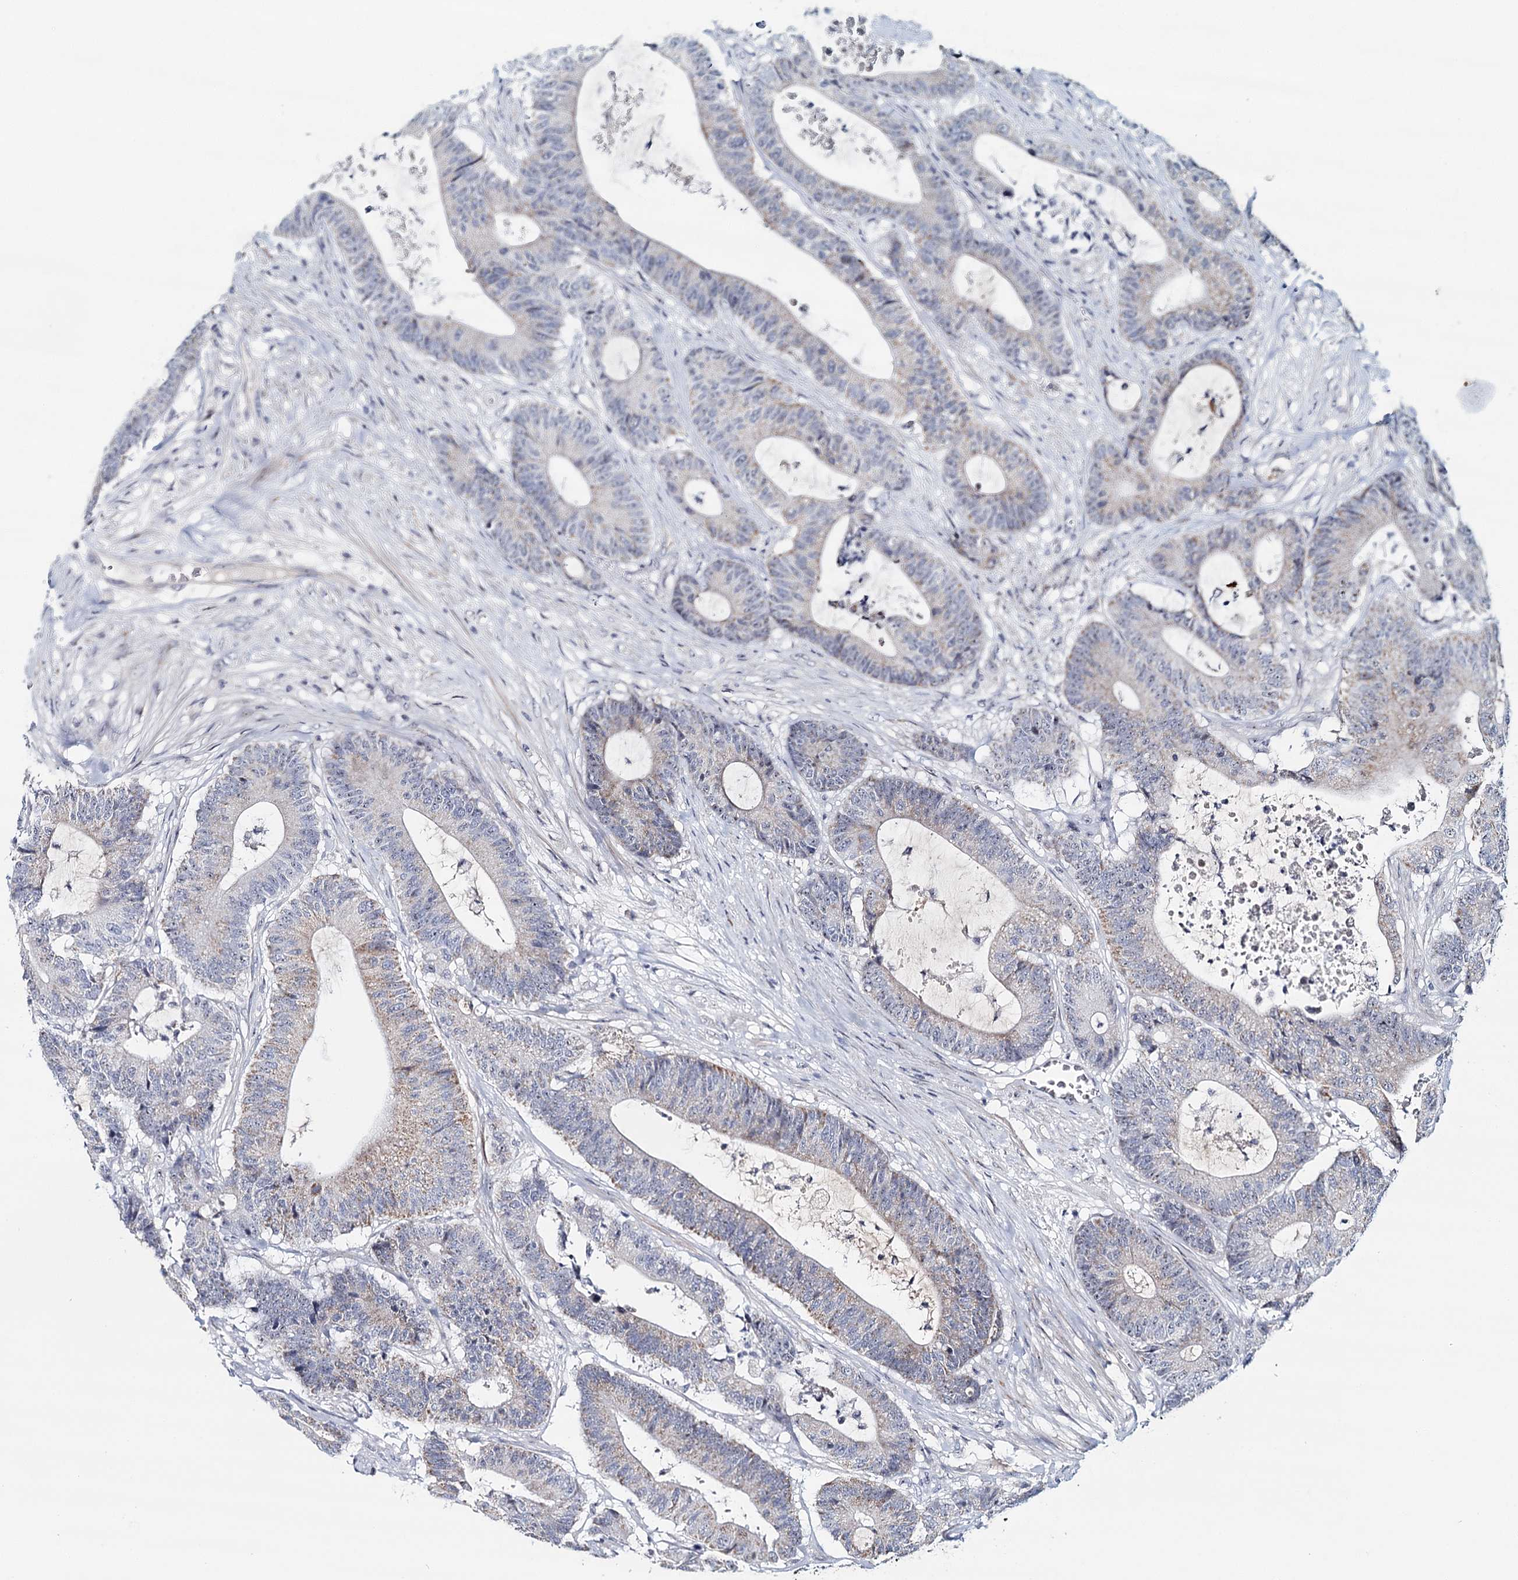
{"staining": {"intensity": "weak", "quantity": "<25%", "location": "cytoplasmic/membranous"}, "tissue": "colorectal cancer", "cell_type": "Tumor cells", "image_type": "cancer", "snomed": [{"axis": "morphology", "description": "Adenocarcinoma, NOS"}, {"axis": "topography", "description": "Colon"}], "caption": "Immunohistochemistry of adenocarcinoma (colorectal) displays no positivity in tumor cells.", "gene": "RBM43", "patient": {"sex": "female", "age": 84}}